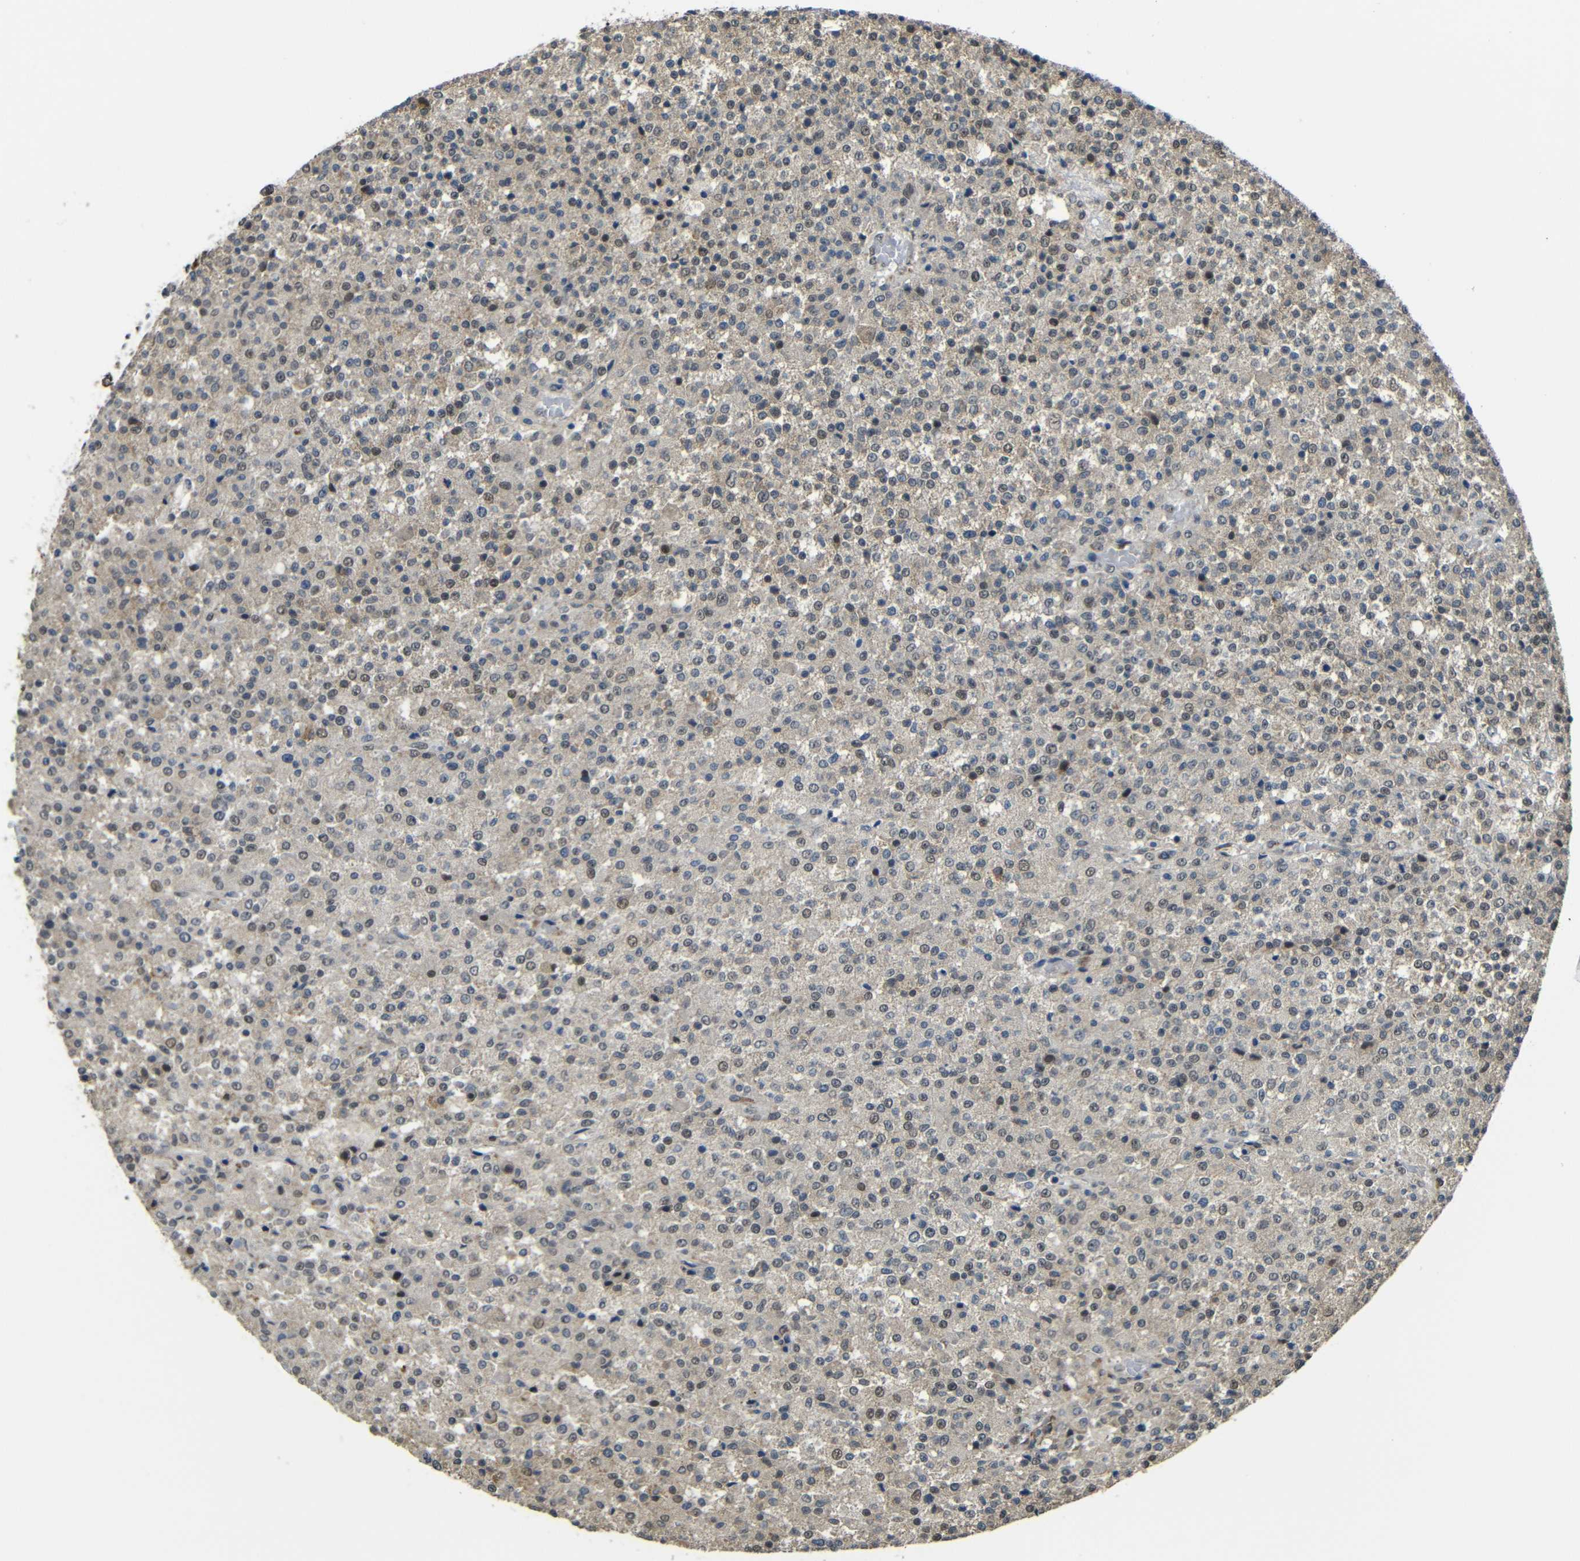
{"staining": {"intensity": "weak", "quantity": "25%-75%", "location": "cytoplasmic/membranous,nuclear"}, "tissue": "testis cancer", "cell_type": "Tumor cells", "image_type": "cancer", "snomed": [{"axis": "morphology", "description": "Seminoma, NOS"}, {"axis": "topography", "description": "Testis"}], "caption": "Weak cytoplasmic/membranous and nuclear protein positivity is seen in about 25%-75% of tumor cells in seminoma (testis).", "gene": "FAM172A", "patient": {"sex": "male", "age": 59}}